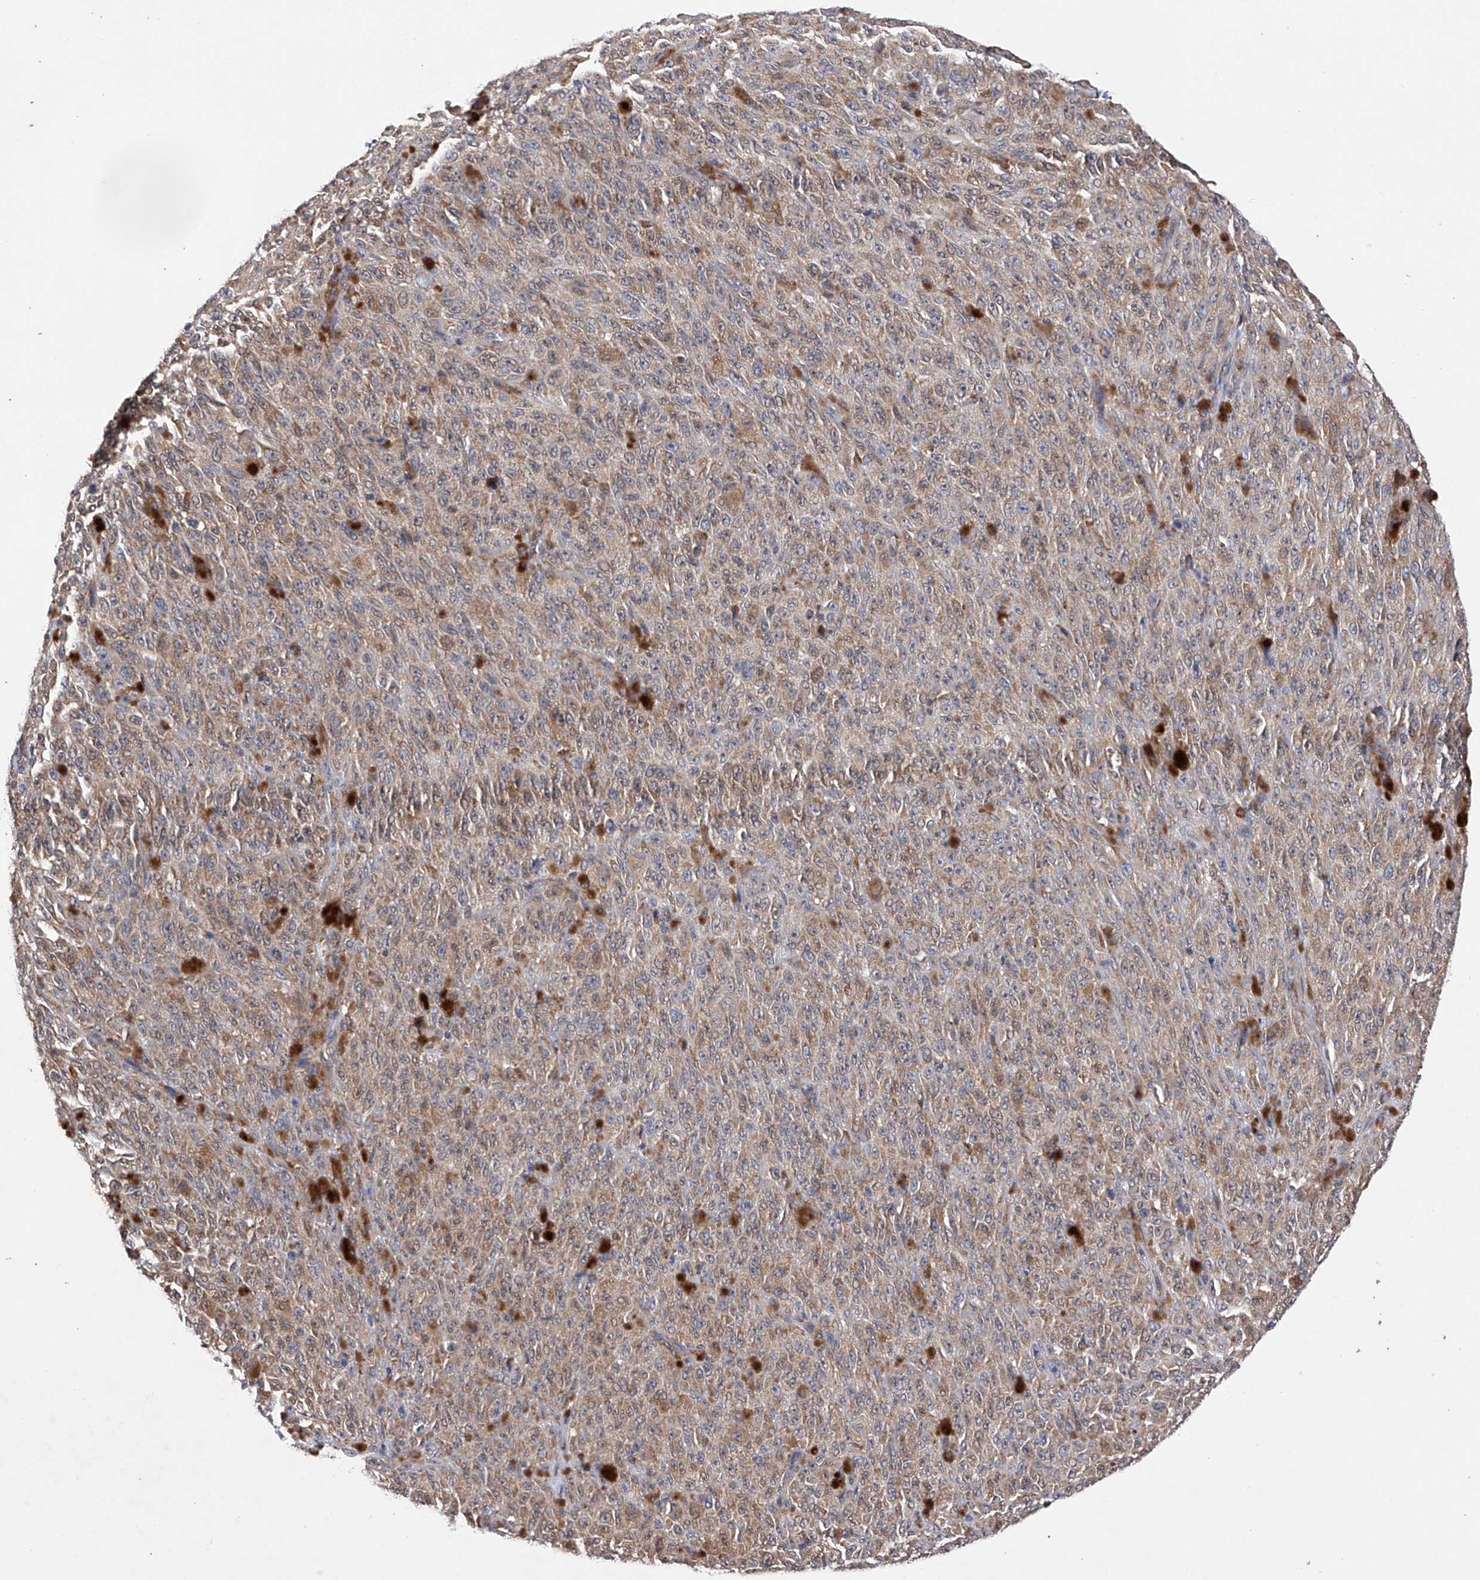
{"staining": {"intensity": "weak", "quantity": ">75%", "location": "cytoplasmic/membranous"}, "tissue": "melanoma", "cell_type": "Tumor cells", "image_type": "cancer", "snomed": [{"axis": "morphology", "description": "Malignant melanoma, NOS"}, {"axis": "topography", "description": "Skin"}], "caption": "This histopathology image demonstrates immunohistochemistry (IHC) staining of human malignant melanoma, with low weak cytoplasmic/membranous positivity in about >75% of tumor cells.", "gene": "DNAH8", "patient": {"sex": "female", "age": 82}}